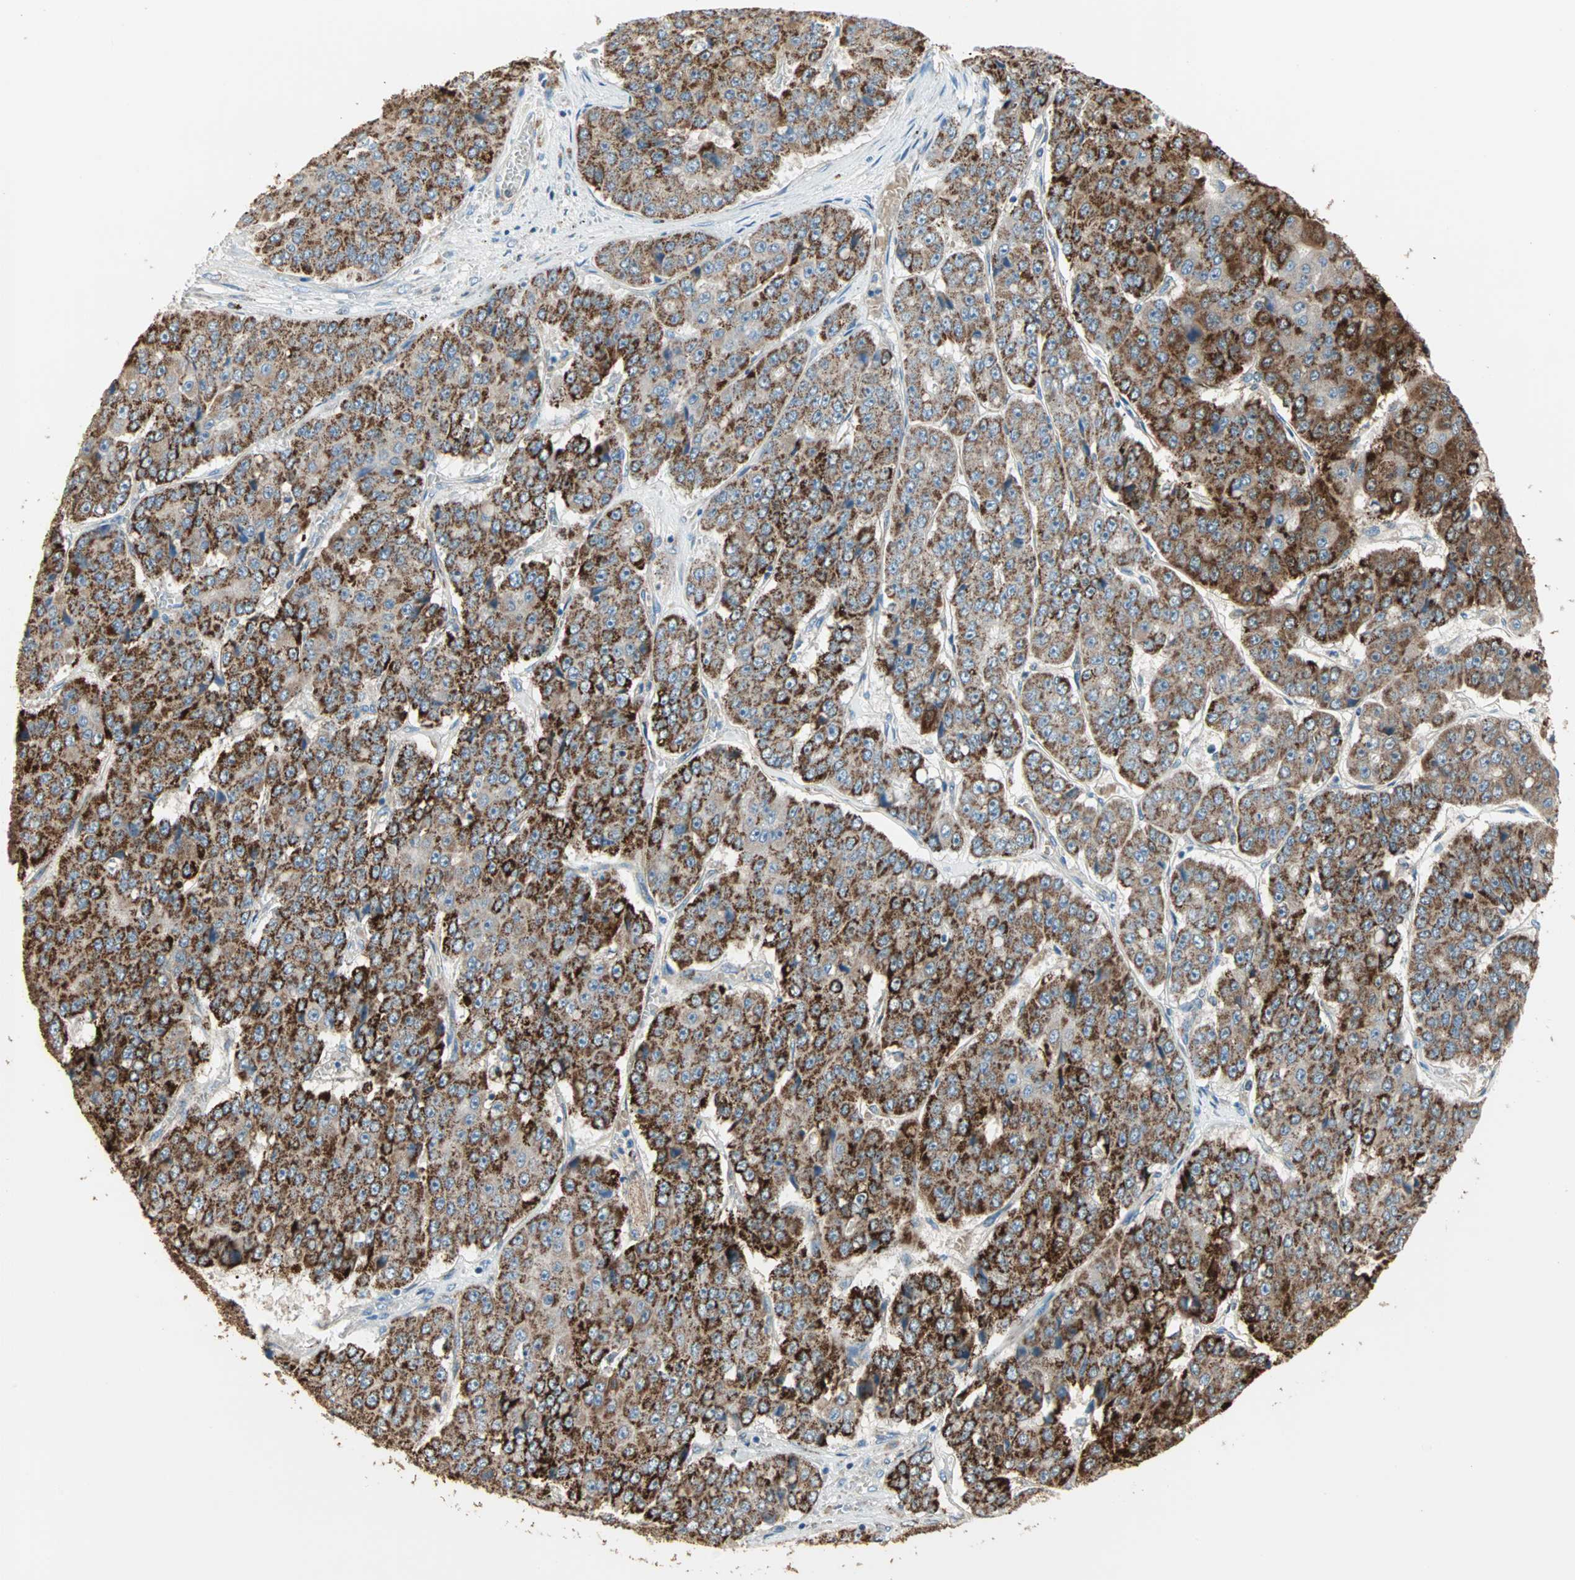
{"staining": {"intensity": "strong", "quantity": ">75%", "location": "cytoplasmic/membranous"}, "tissue": "pancreatic cancer", "cell_type": "Tumor cells", "image_type": "cancer", "snomed": [{"axis": "morphology", "description": "Adenocarcinoma, NOS"}, {"axis": "topography", "description": "Pancreas"}], "caption": "IHC photomicrograph of human pancreatic adenocarcinoma stained for a protein (brown), which shows high levels of strong cytoplasmic/membranous positivity in about >75% of tumor cells.", "gene": "TST", "patient": {"sex": "male", "age": 50}}